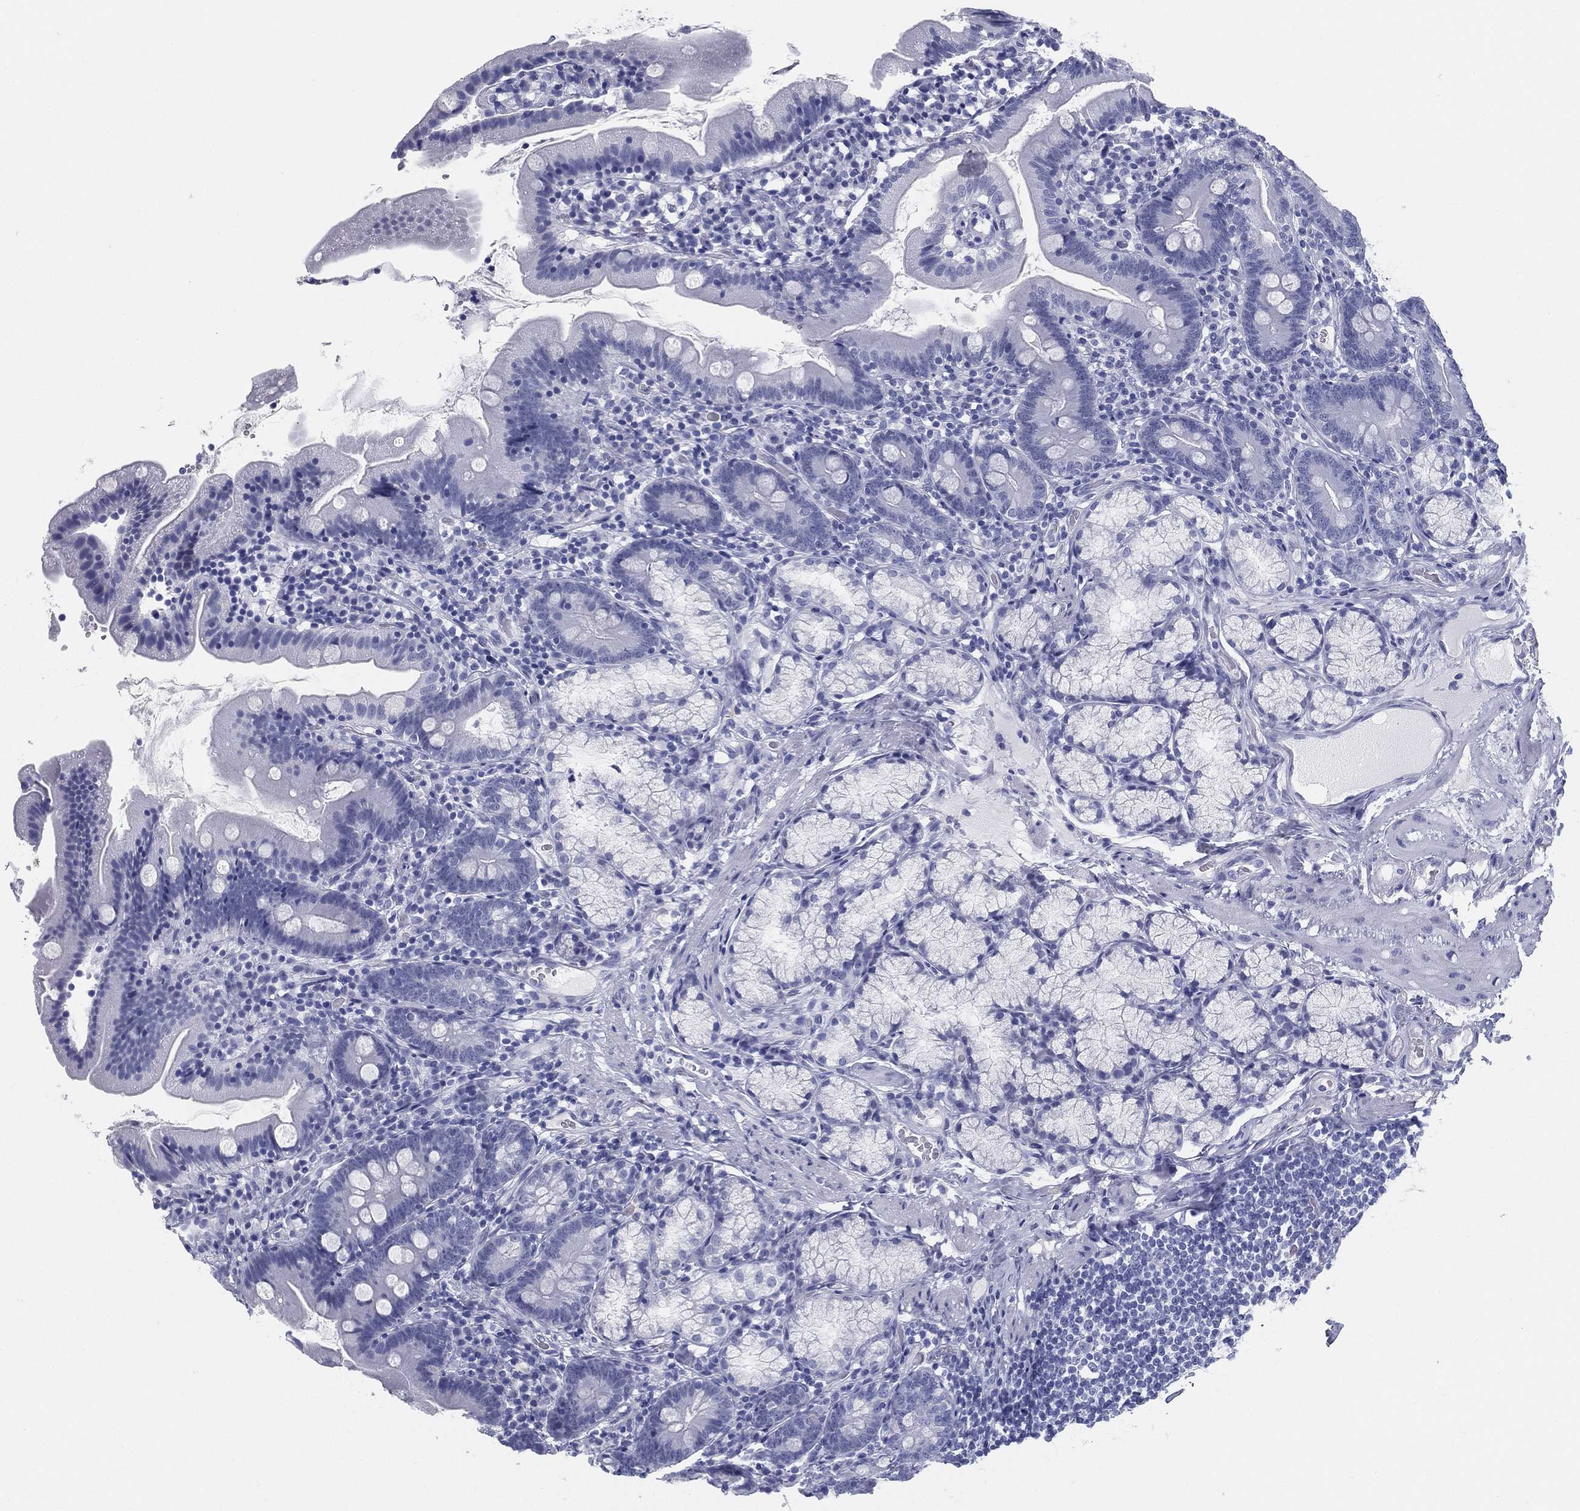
{"staining": {"intensity": "negative", "quantity": "none", "location": "none"}, "tissue": "duodenum", "cell_type": "Glandular cells", "image_type": "normal", "snomed": [{"axis": "morphology", "description": "Normal tissue, NOS"}, {"axis": "topography", "description": "Duodenum"}], "caption": "A high-resolution image shows immunohistochemistry staining of unremarkable duodenum, which shows no significant expression in glandular cells.", "gene": "ATP1B2", "patient": {"sex": "female", "age": 67}}